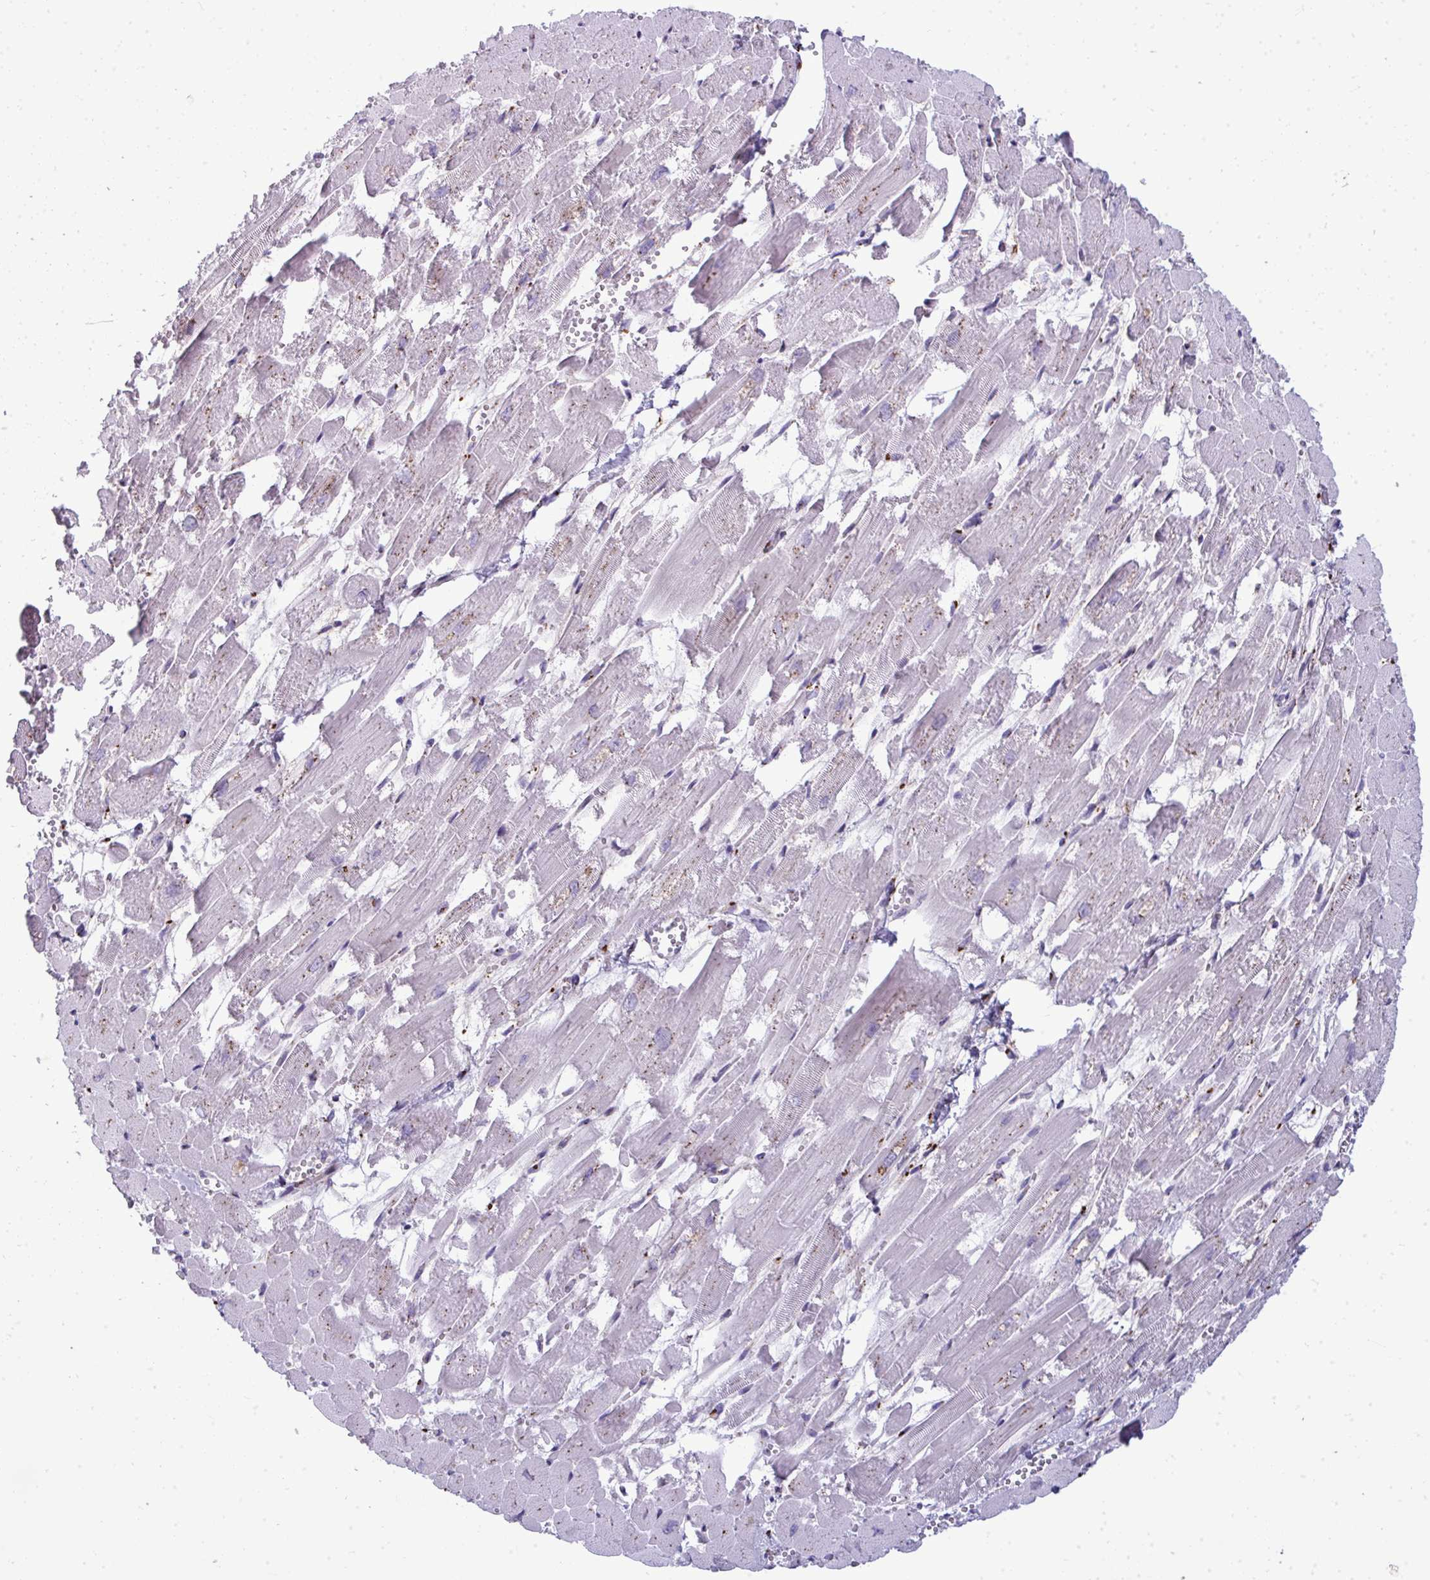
{"staining": {"intensity": "weak", "quantity": "<25%", "location": "cytoplasmic/membranous"}, "tissue": "heart muscle", "cell_type": "Cardiomyocytes", "image_type": "normal", "snomed": [{"axis": "morphology", "description": "Normal tissue, NOS"}, {"axis": "topography", "description": "Heart"}], "caption": "Human heart muscle stained for a protein using IHC exhibits no positivity in cardiomyocytes.", "gene": "DTX4", "patient": {"sex": "female", "age": 52}}